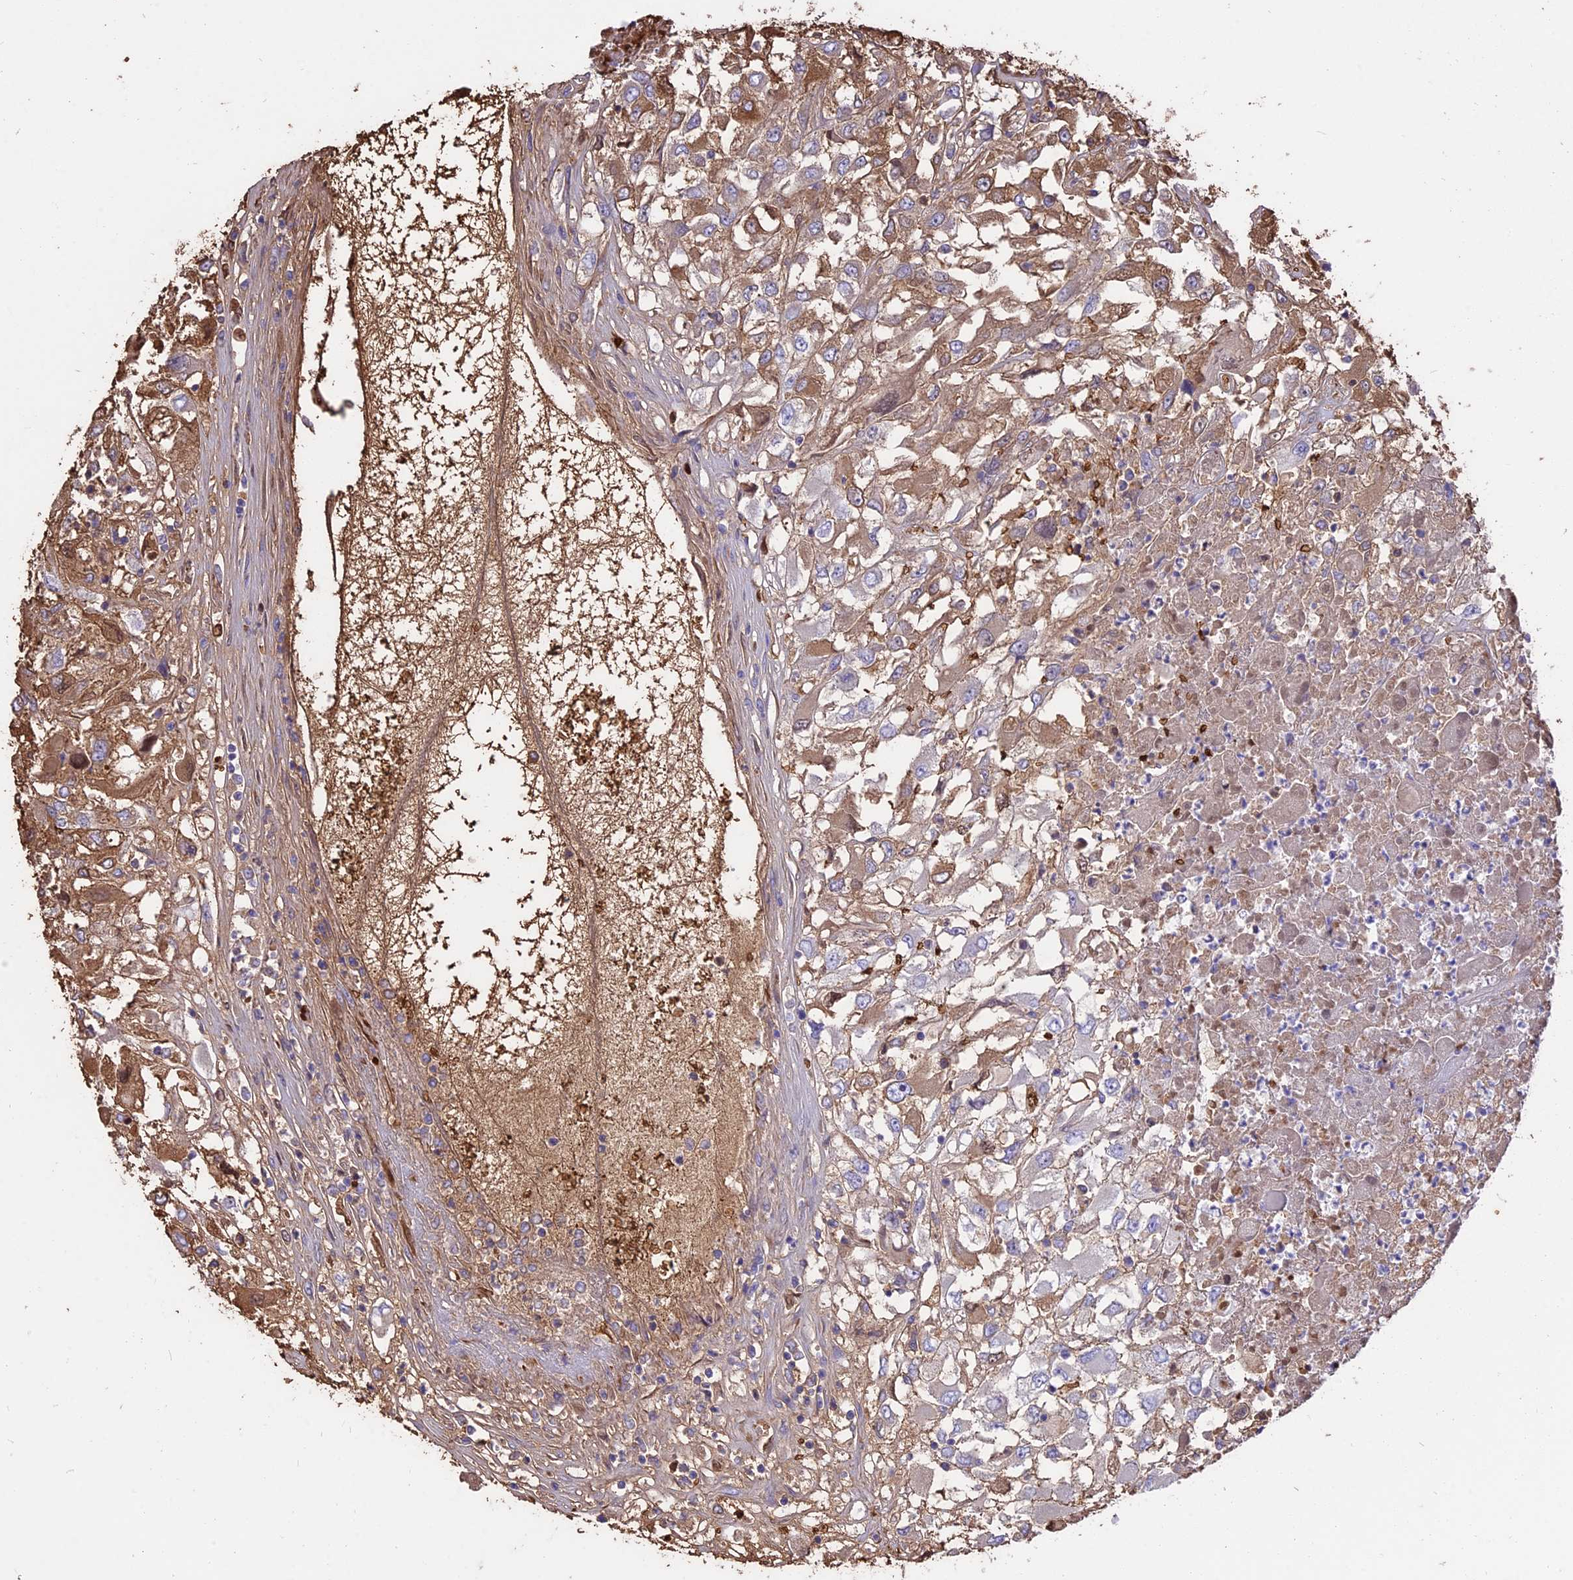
{"staining": {"intensity": "moderate", "quantity": "<25%", "location": "cytoplasmic/membranous"}, "tissue": "renal cancer", "cell_type": "Tumor cells", "image_type": "cancer", "snomed": [{"axis": "morphology", "description": "Adenocarcinoma, NOS"}, {"axis": "topography", "description": "Kidney"}], "caption": "Immunohistochemistry (IHC) staining of renal cancer, which shows low levels of moderate cytoplasmic/membranous staining in approximately <25% of tumor cells indicating moderate cytoplasmic/membranous protein expression. The staining was performed using DAB (brown) for protein detection and nuclei were counterstained in hematoxylin (blue).", "gene": "TTC4", "patient": {"sex": "female", "age": 52}}